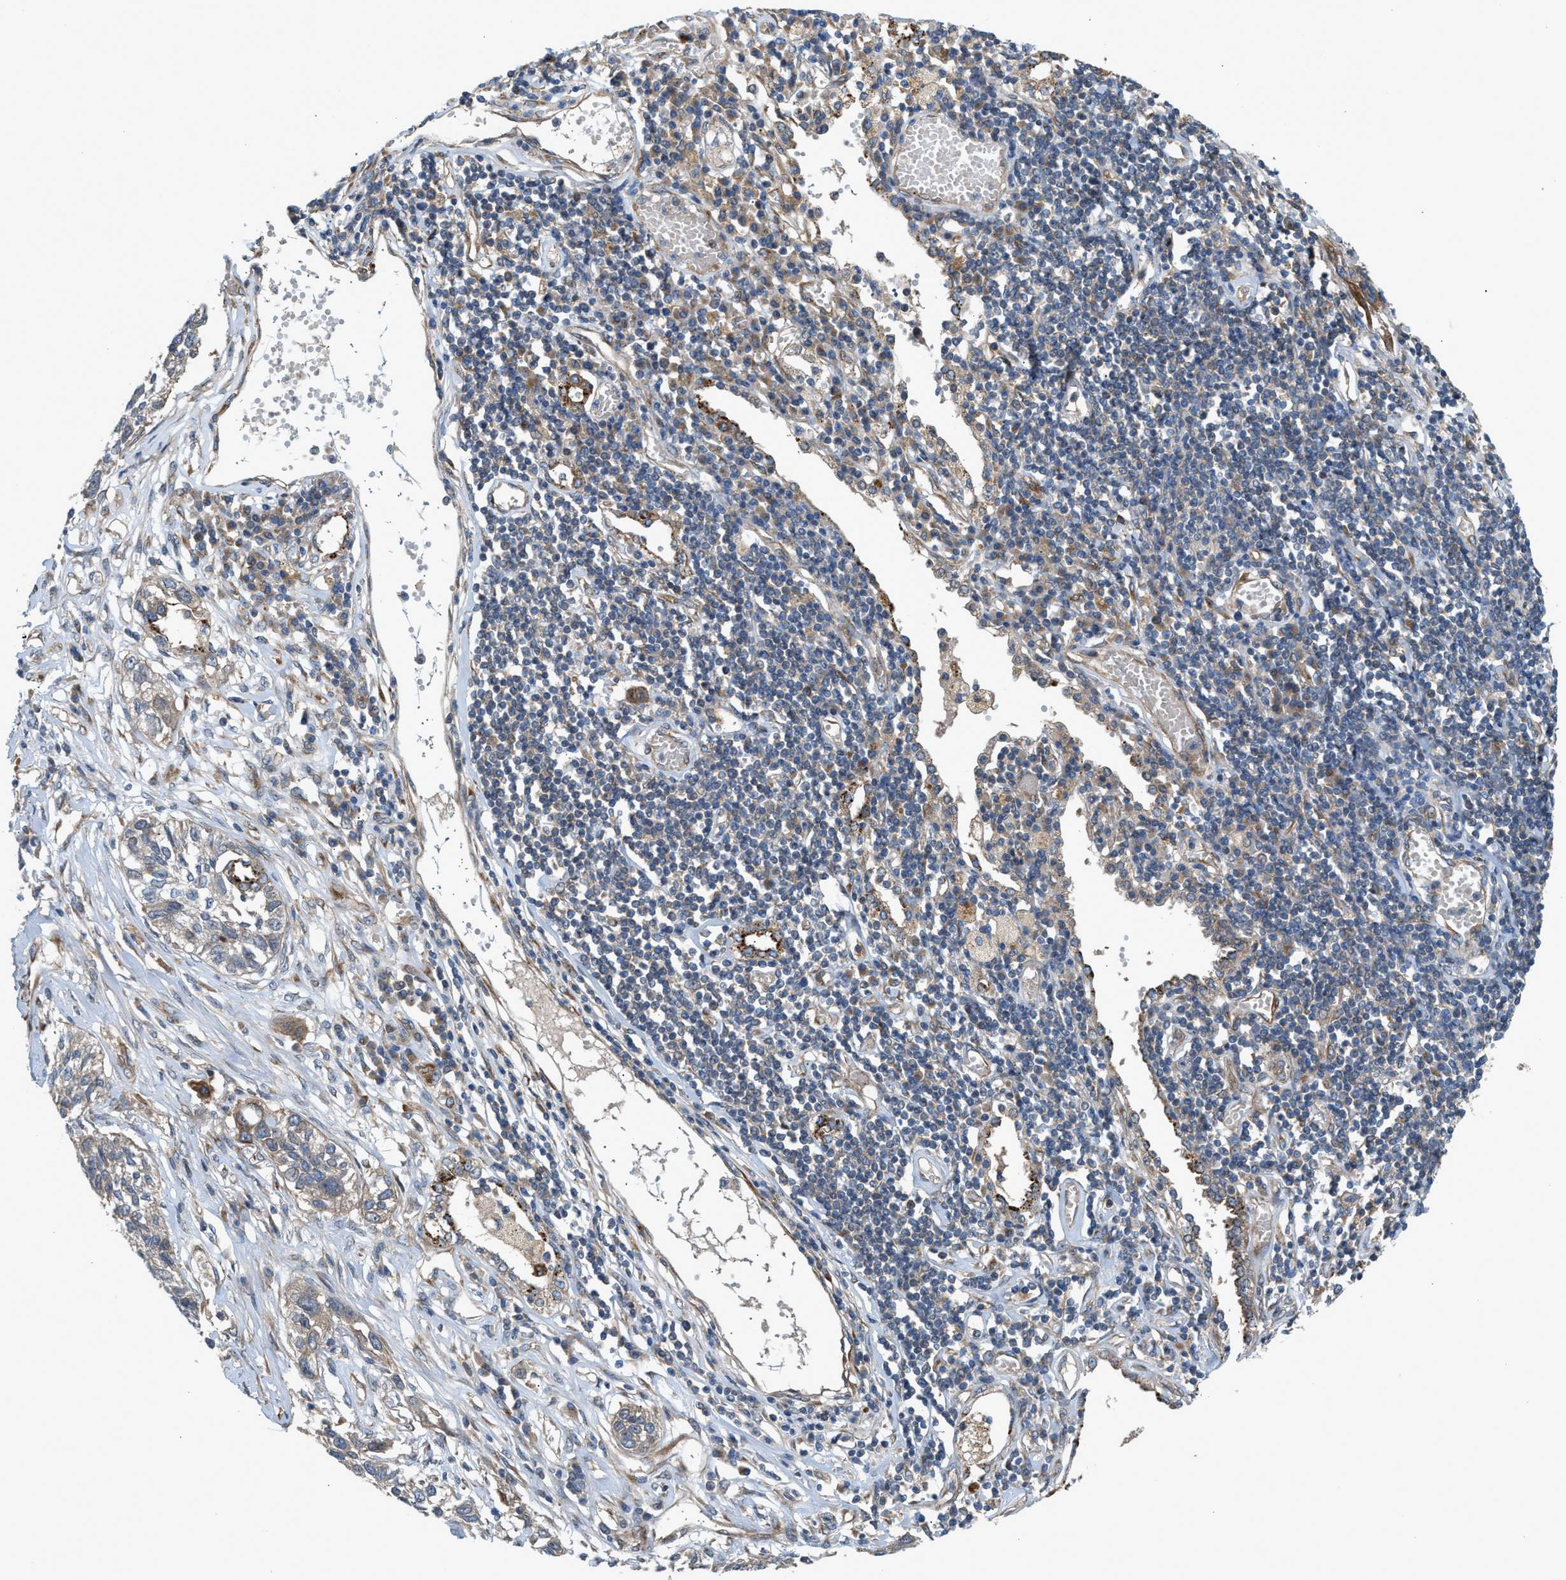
{"staining": {"intensity": "weak", "quantity": "<25%", "location": "cytoplasmic/membranous"}, "tissue": "lung cancer", "cell_type": "Tumor cells", "image_type": "cancer", "snomed": [{"axis": "morphology", "description": "Squamous cell carcinoma, NOS"}, {"axis": "topography", "description": "Lung"}], "caption": "Human lung cancer stained for a protein using immunohistochemistry reveals no staining in tumor cells.", "gene": "CYB5D1", "patient": {"sex": "male", "age": 71}}